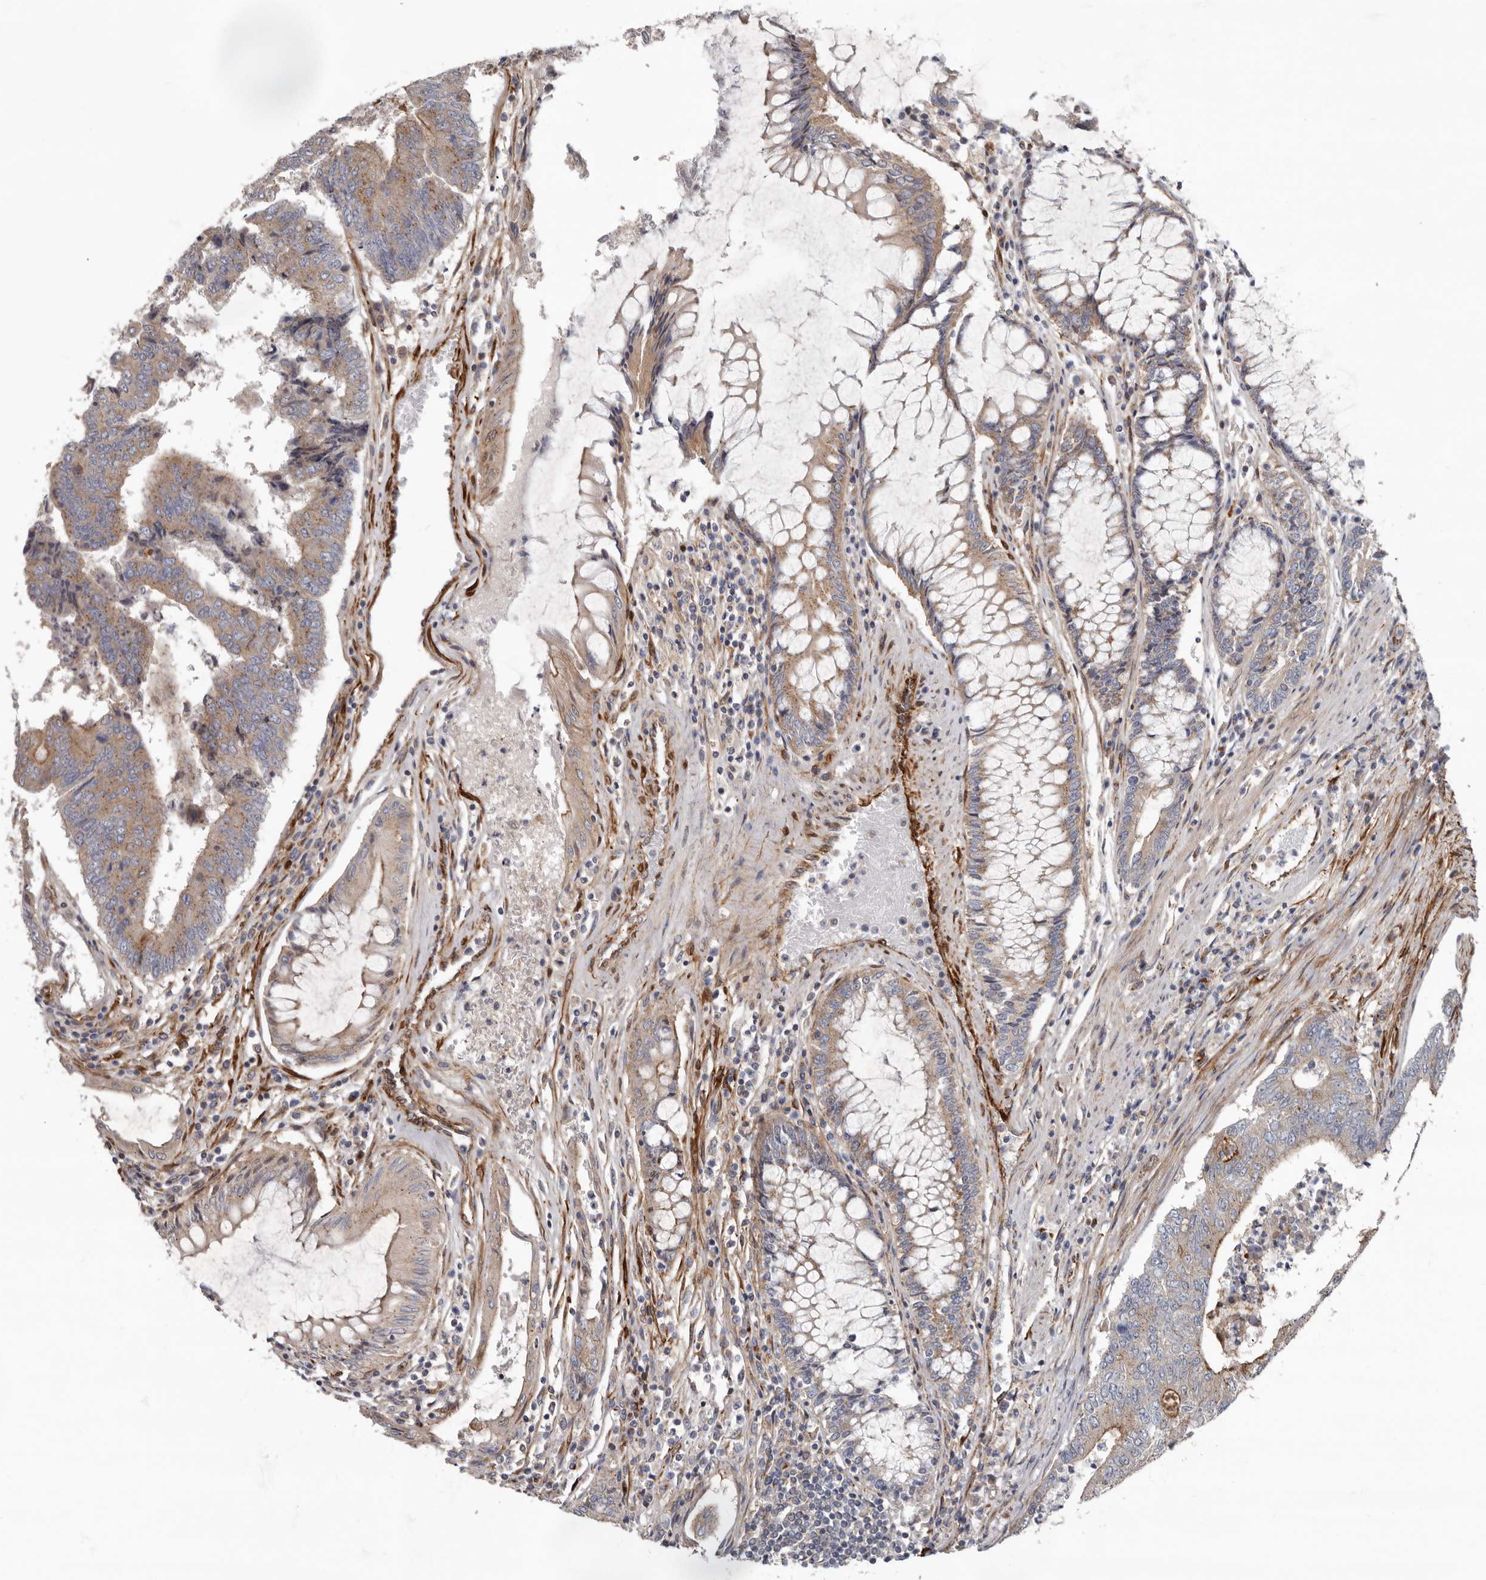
{"staining": {"intensity": "moderate", "quantity": ">75%", "location": "cytoplasmic/membranous"}, "tissue": "colorectal cancer", "cell_type": "Tumor cells", "image_type": "cancer", "snomed": [{"axis": "morphology", "description": "Adenocarcinoma, NOS"}, {"axis": "topography", "description": "Colon"}], "caption": "A brown stain labels moderate cytoplasmic/membranous positivity of a protein in adenocarcinoma (colorectal) tumor cells.", "gene": "LUZP1", "patient": {"sex": "female", "age": 67}}